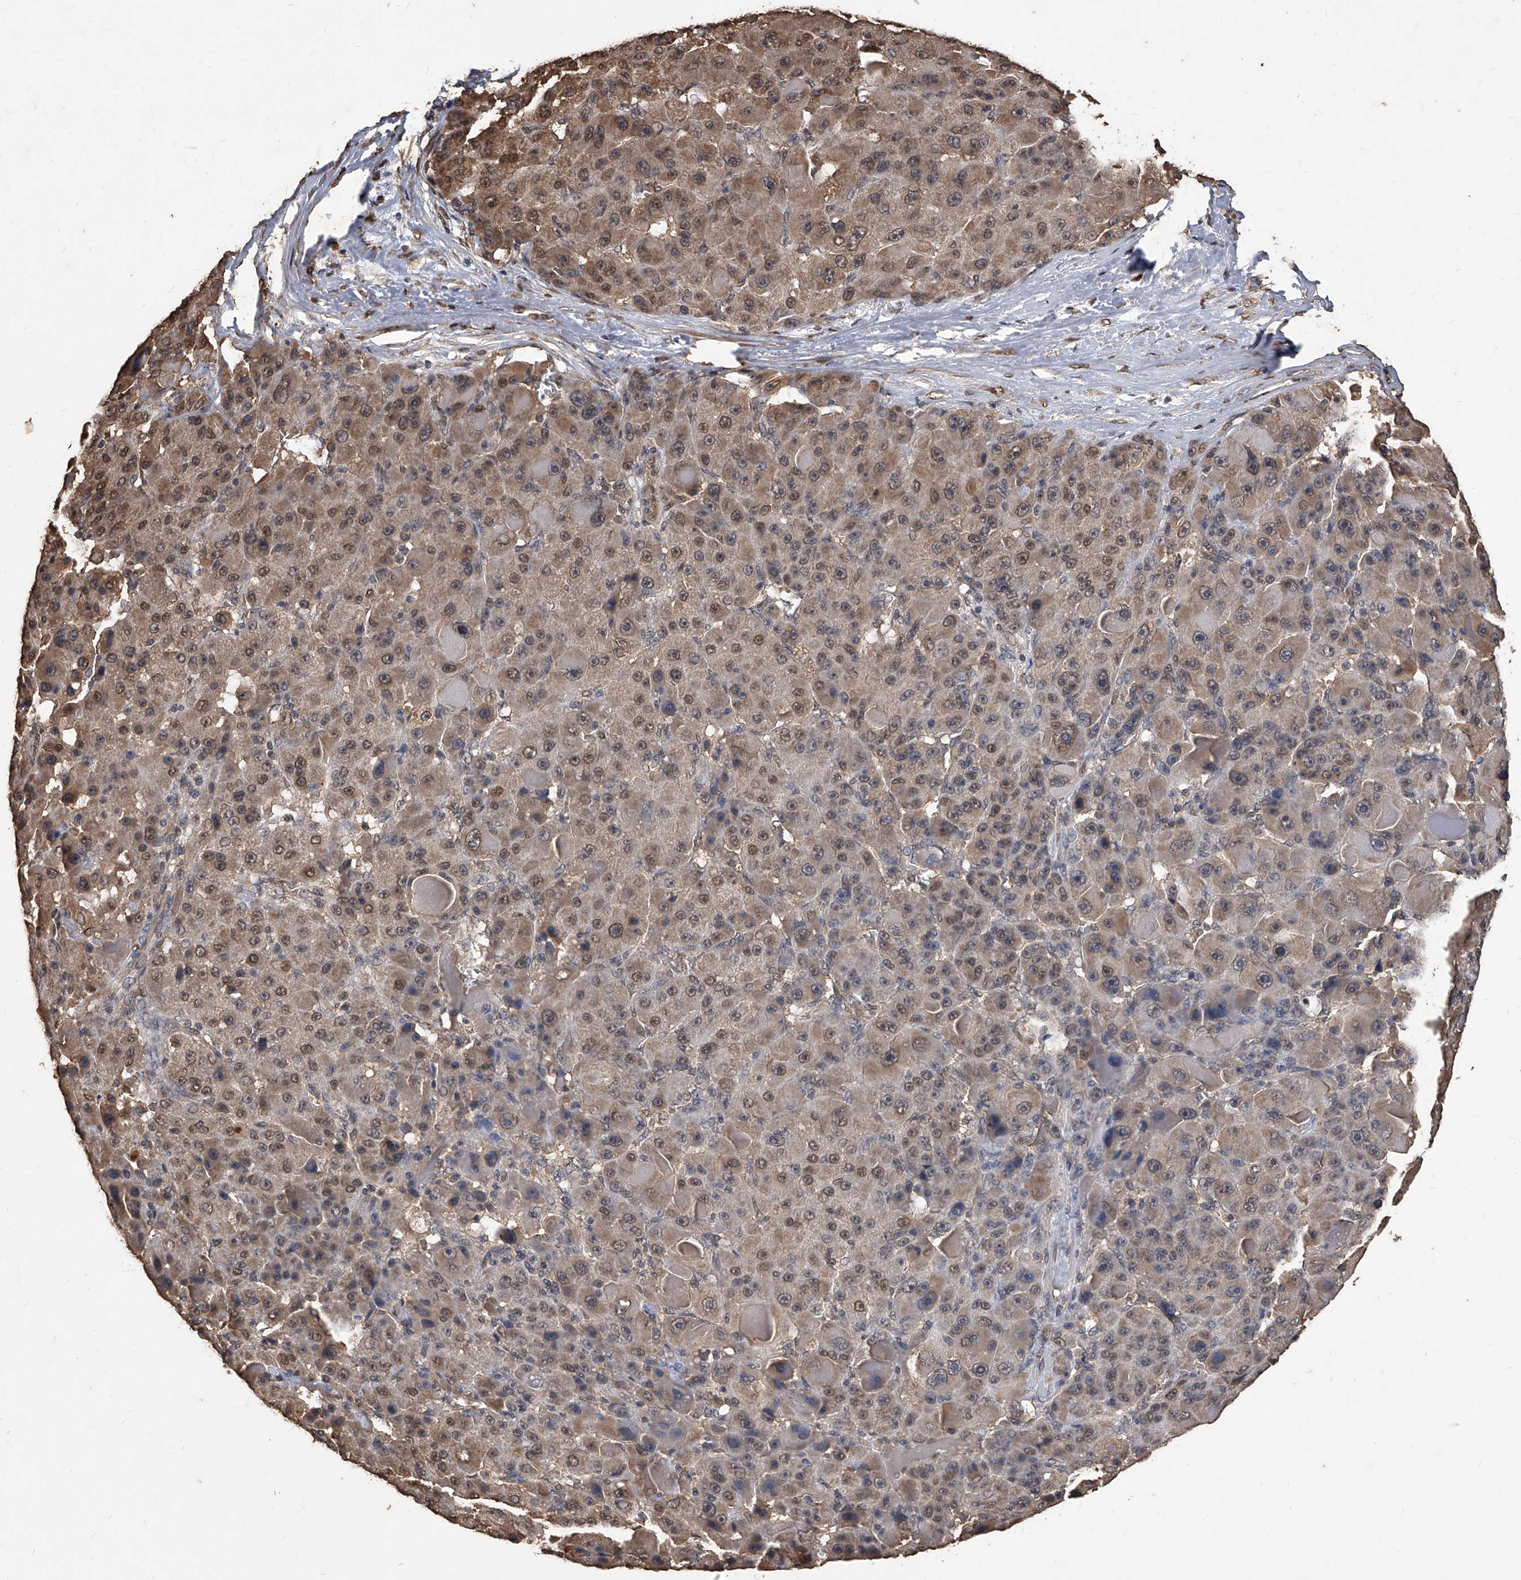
{"staining": {"intensity": "weak", "quantity": "25%-75%", "location": "cytoplasmic/membranous,nuclear"}, "tissue": "liver cancer", "cell_type": "Tumor cells", "image_type": "cancer", "snomed": [{"axis": "morphology", "description": "Carcinoma, Hepatocellular, NOS"}, {"axis": "topography", "description": "Liver"}], "caption": "Immunohistochemical staining of liver cancer (hepatocellular carcinoma) reveals low levels of weak cytoplasmic/membranous and nuclear expression in approximately 25%-75% of tumor cells.", "gene": "FBXL4", "patient": {"sex": "male", "age": 76}}